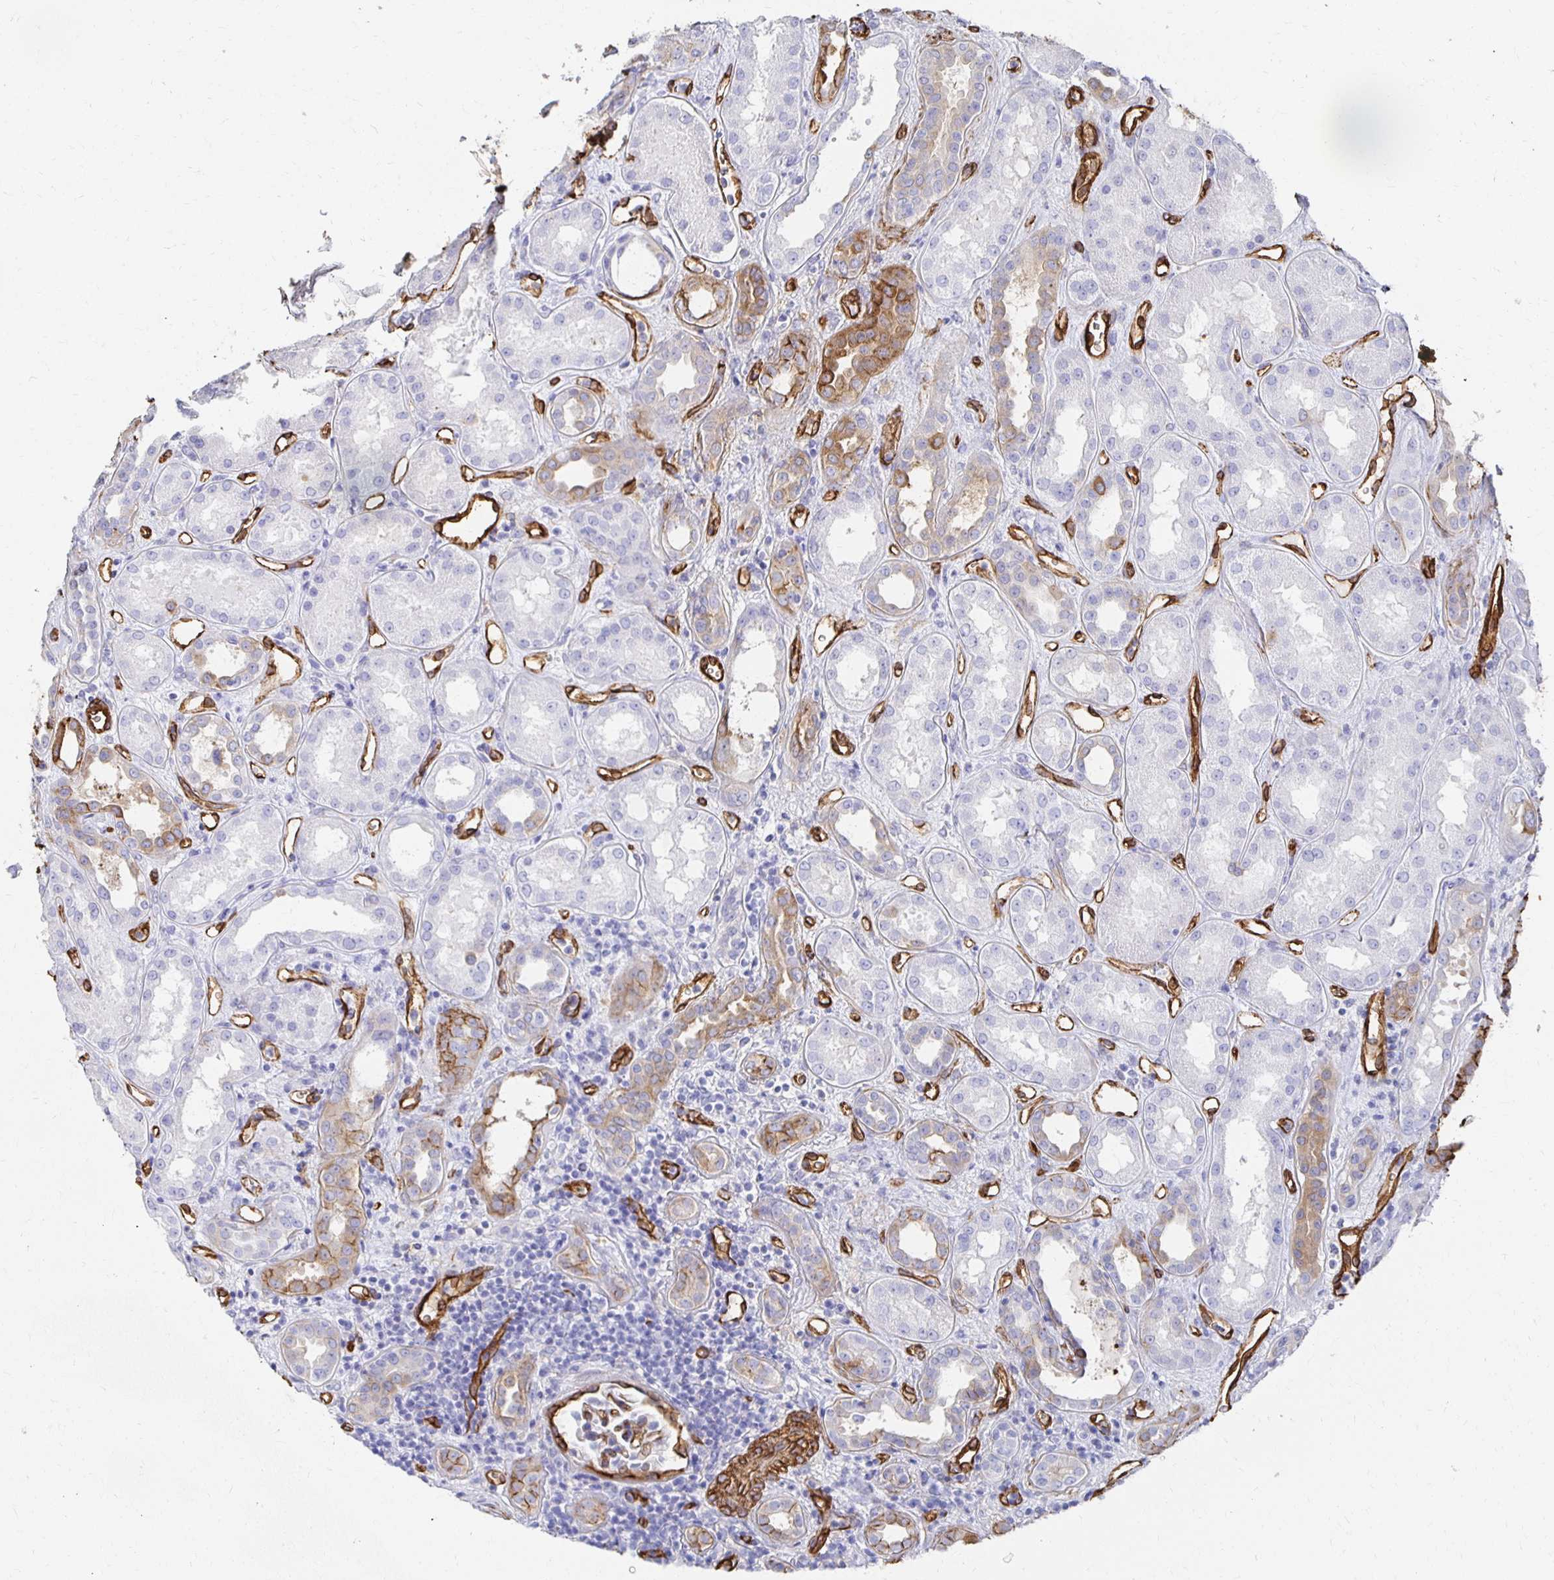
{"staining": {"intensity": "strong", "quantity": "25%-75%", "location": "cytoplasmic/membranous"}, "tissue": "kidney", "cell_type": "Cells in glomeruli", "image_type": "normal", "snomed": [{"axis": "morphology", "description": "Normal tissue, NOS"}, {"axis": "topography", "description": "Kidney"}], "caption": "Protein positivity by IHC shows strong cytoplasmic/membranous staining in about 25%-75% of cells in glomeruli in normal kidney. Using DAB (3,3'-diaminobenzidine) (brown) and hematoxylin (blue) stains, captured at high magnification using brightfield microscopy.", "gene": "VIPR2", "patient": {"sex": "male", "age": 59}}